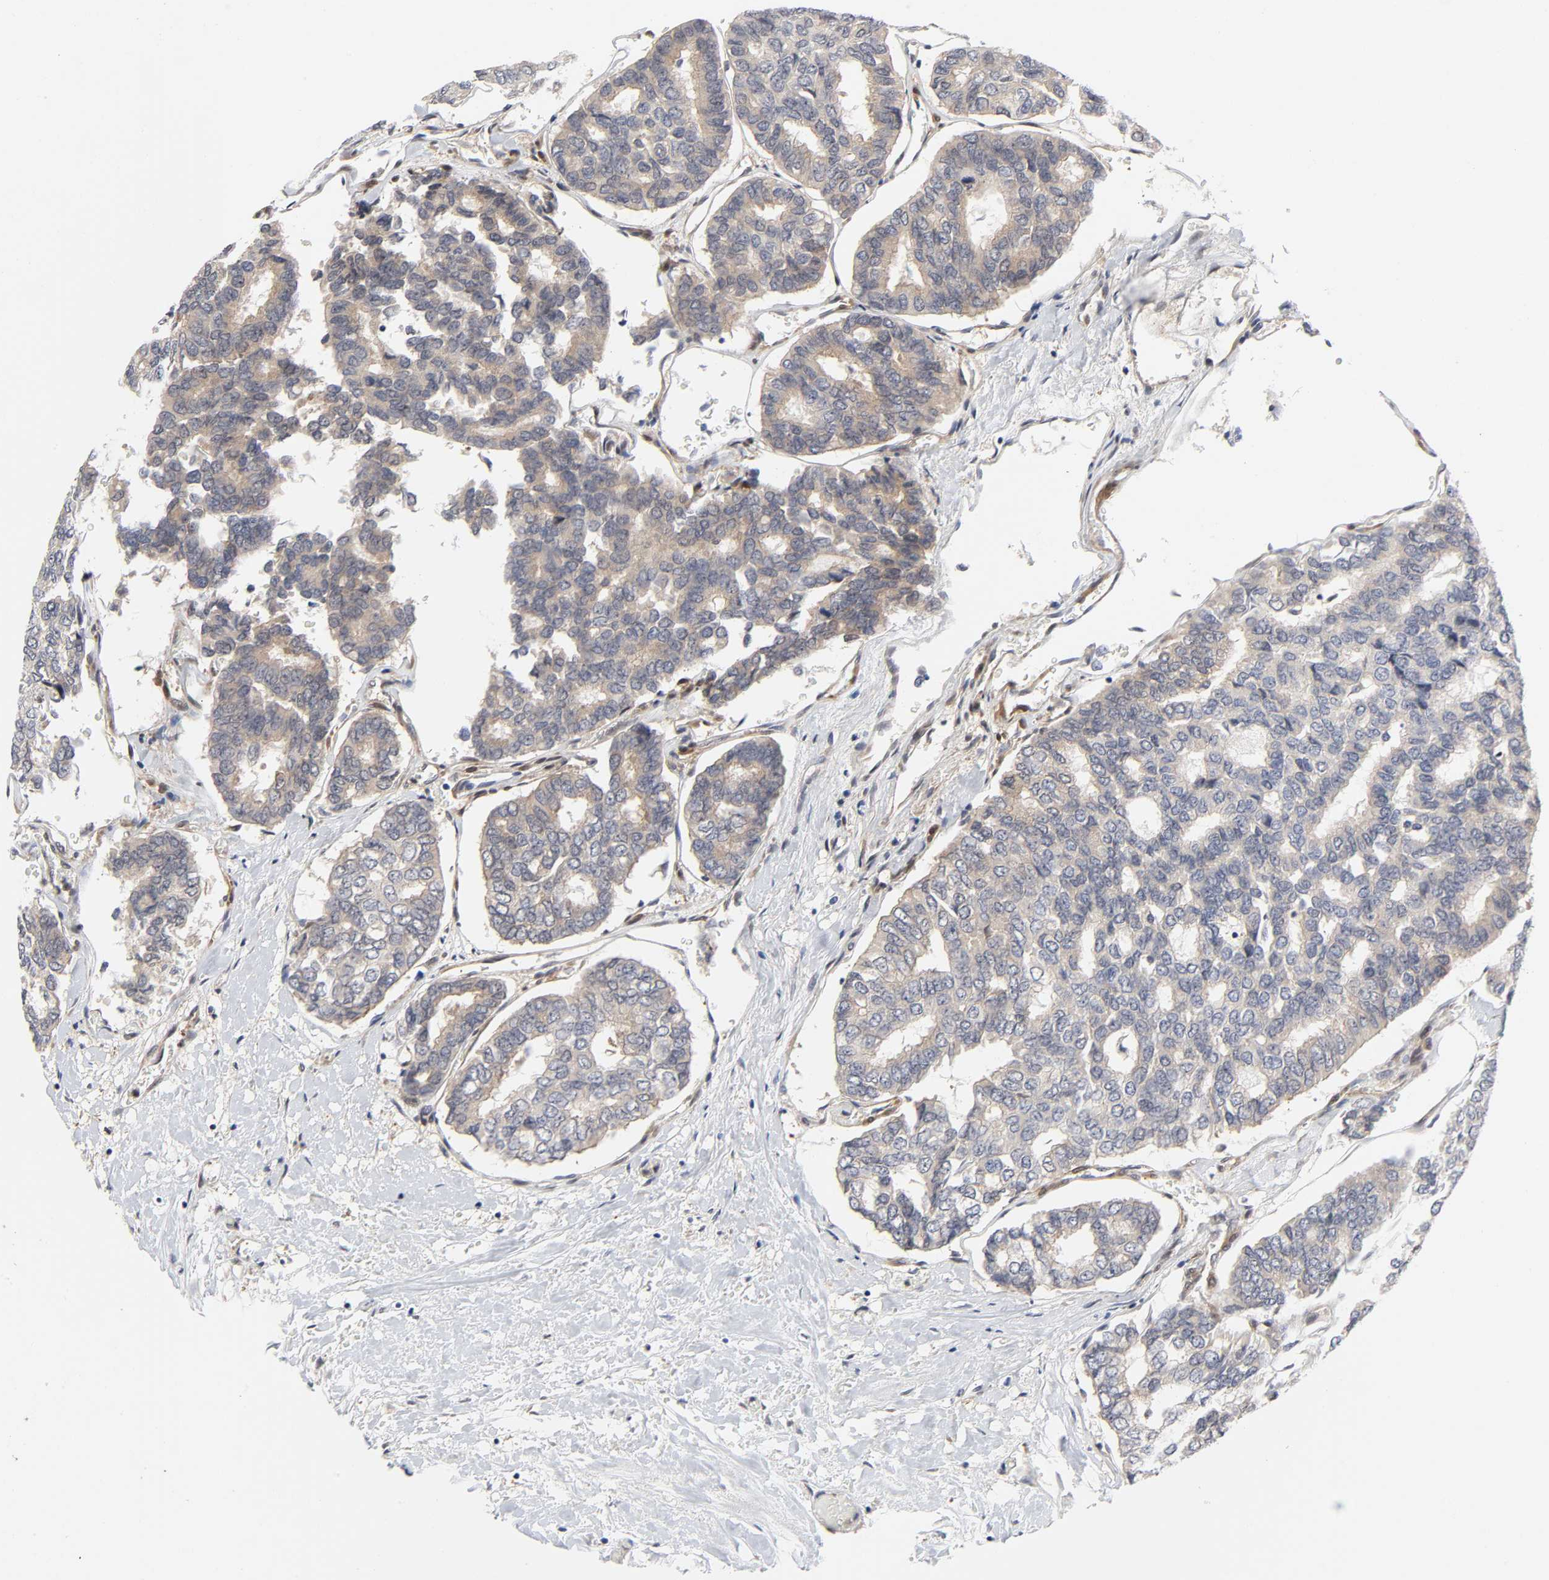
{"staining": {"intensity": "weak", "quantity": ">75%", "location": "cytoplasmic/membranous"}, "tissue": "thyroid cancer", "cell_type": "Tumor cells", "image_type": "cancer", "snomed": [{"axis": "morphology", "description": "Papillary adenocarcinoma, NOS"}, {"axis": "topography", "description": "Thyroid gland"}], "caption": "Tumor cells show low levels of weak cytoplasmic/membranous positivity in about >75% of cells in papillary adenocarcinoma (thyroid).", "gene": "PTEN", "patient": {"sex": "female", "age": 35}}